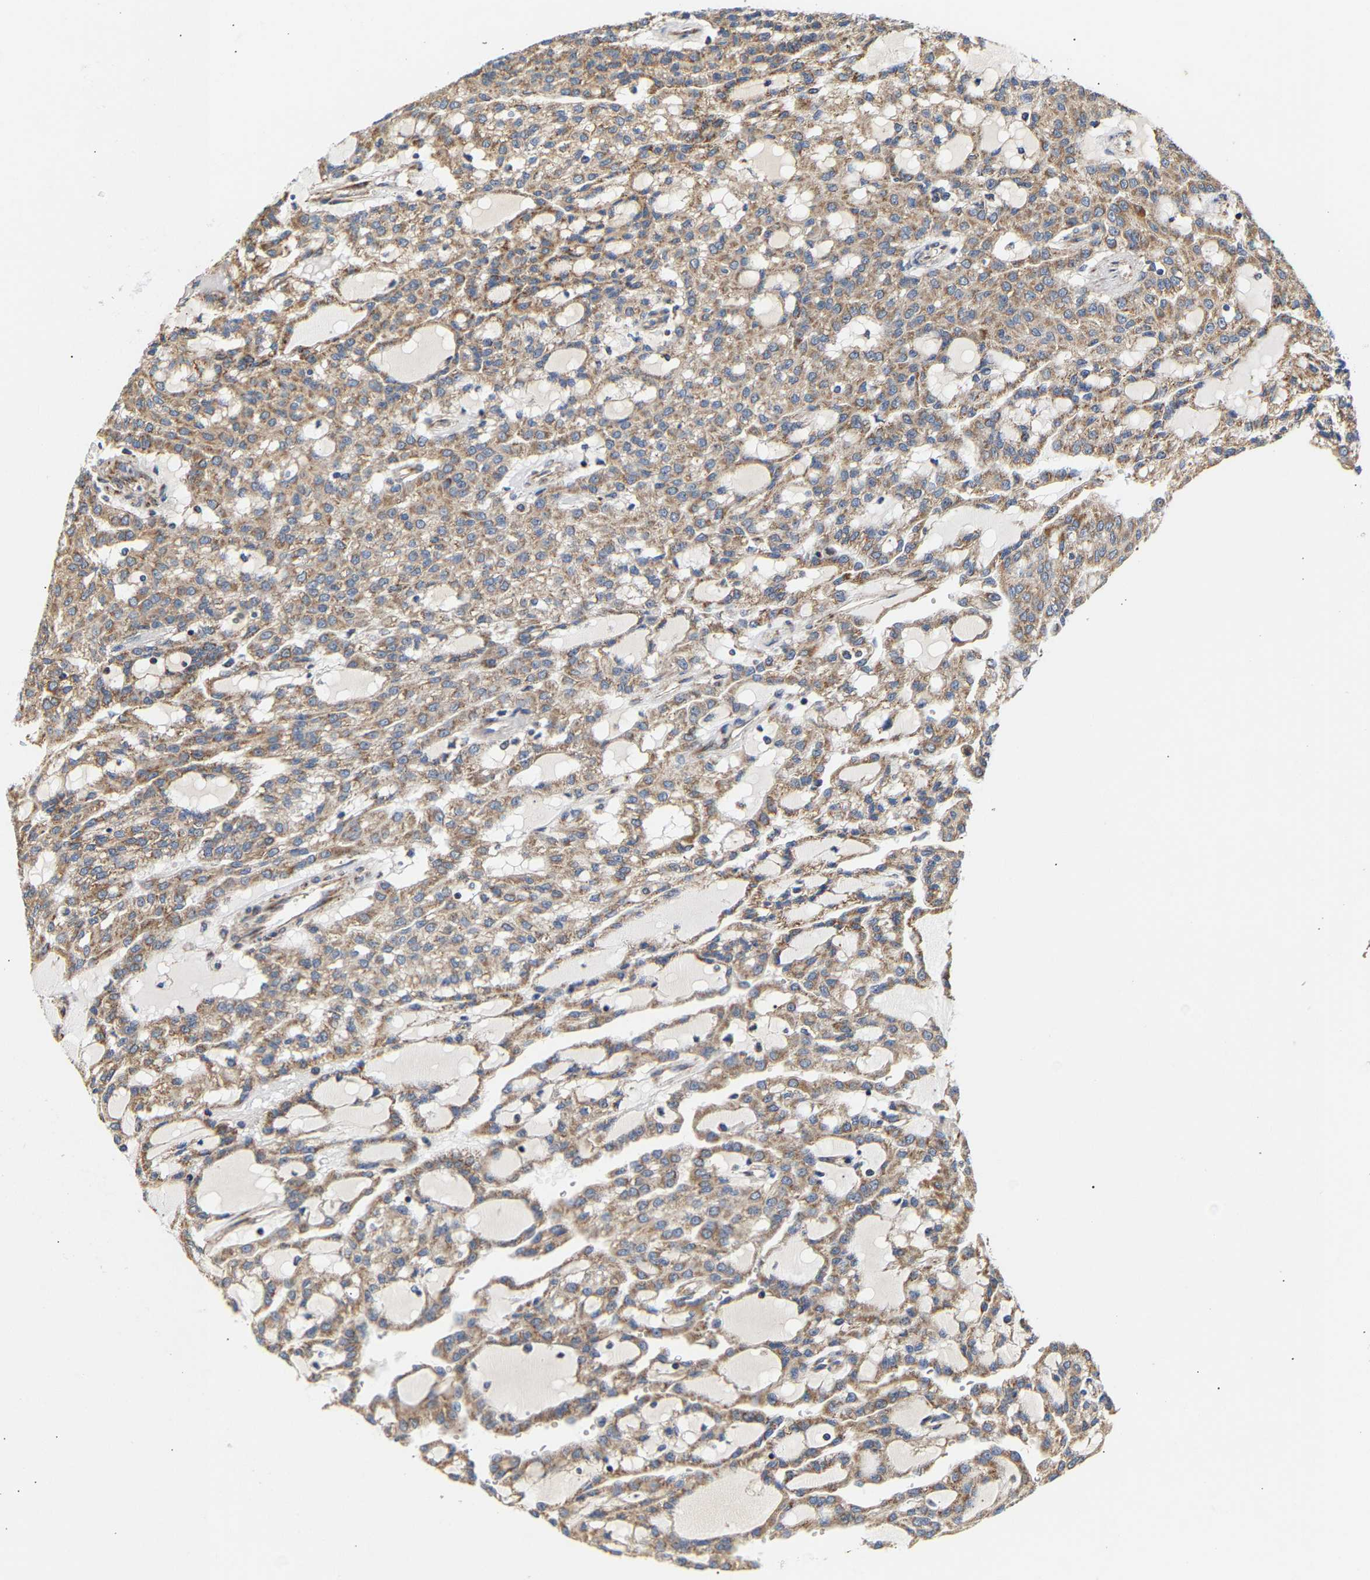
{"staining": {"intensity": "moderate", "quantity": ">75%", "location": "cytoplasmic/membranous"}, "tissue": "renal cancer", "cell_type": "Tumor cells", "image_type": "cancer", "snomed": [{"axis": "morphology", "description": "Adenocarcinoma, NOS"}, {"axis": "topography", "description": "Kidney"}], "caption": "Moderate cytoplasmic/membranous expression for a protein is present in approximately >75% of tumor cells of renal adenocarcinoma using immunohistochemistry.", "gene": "TMEM168", "patient": {"sex": "male", "age": 63}}